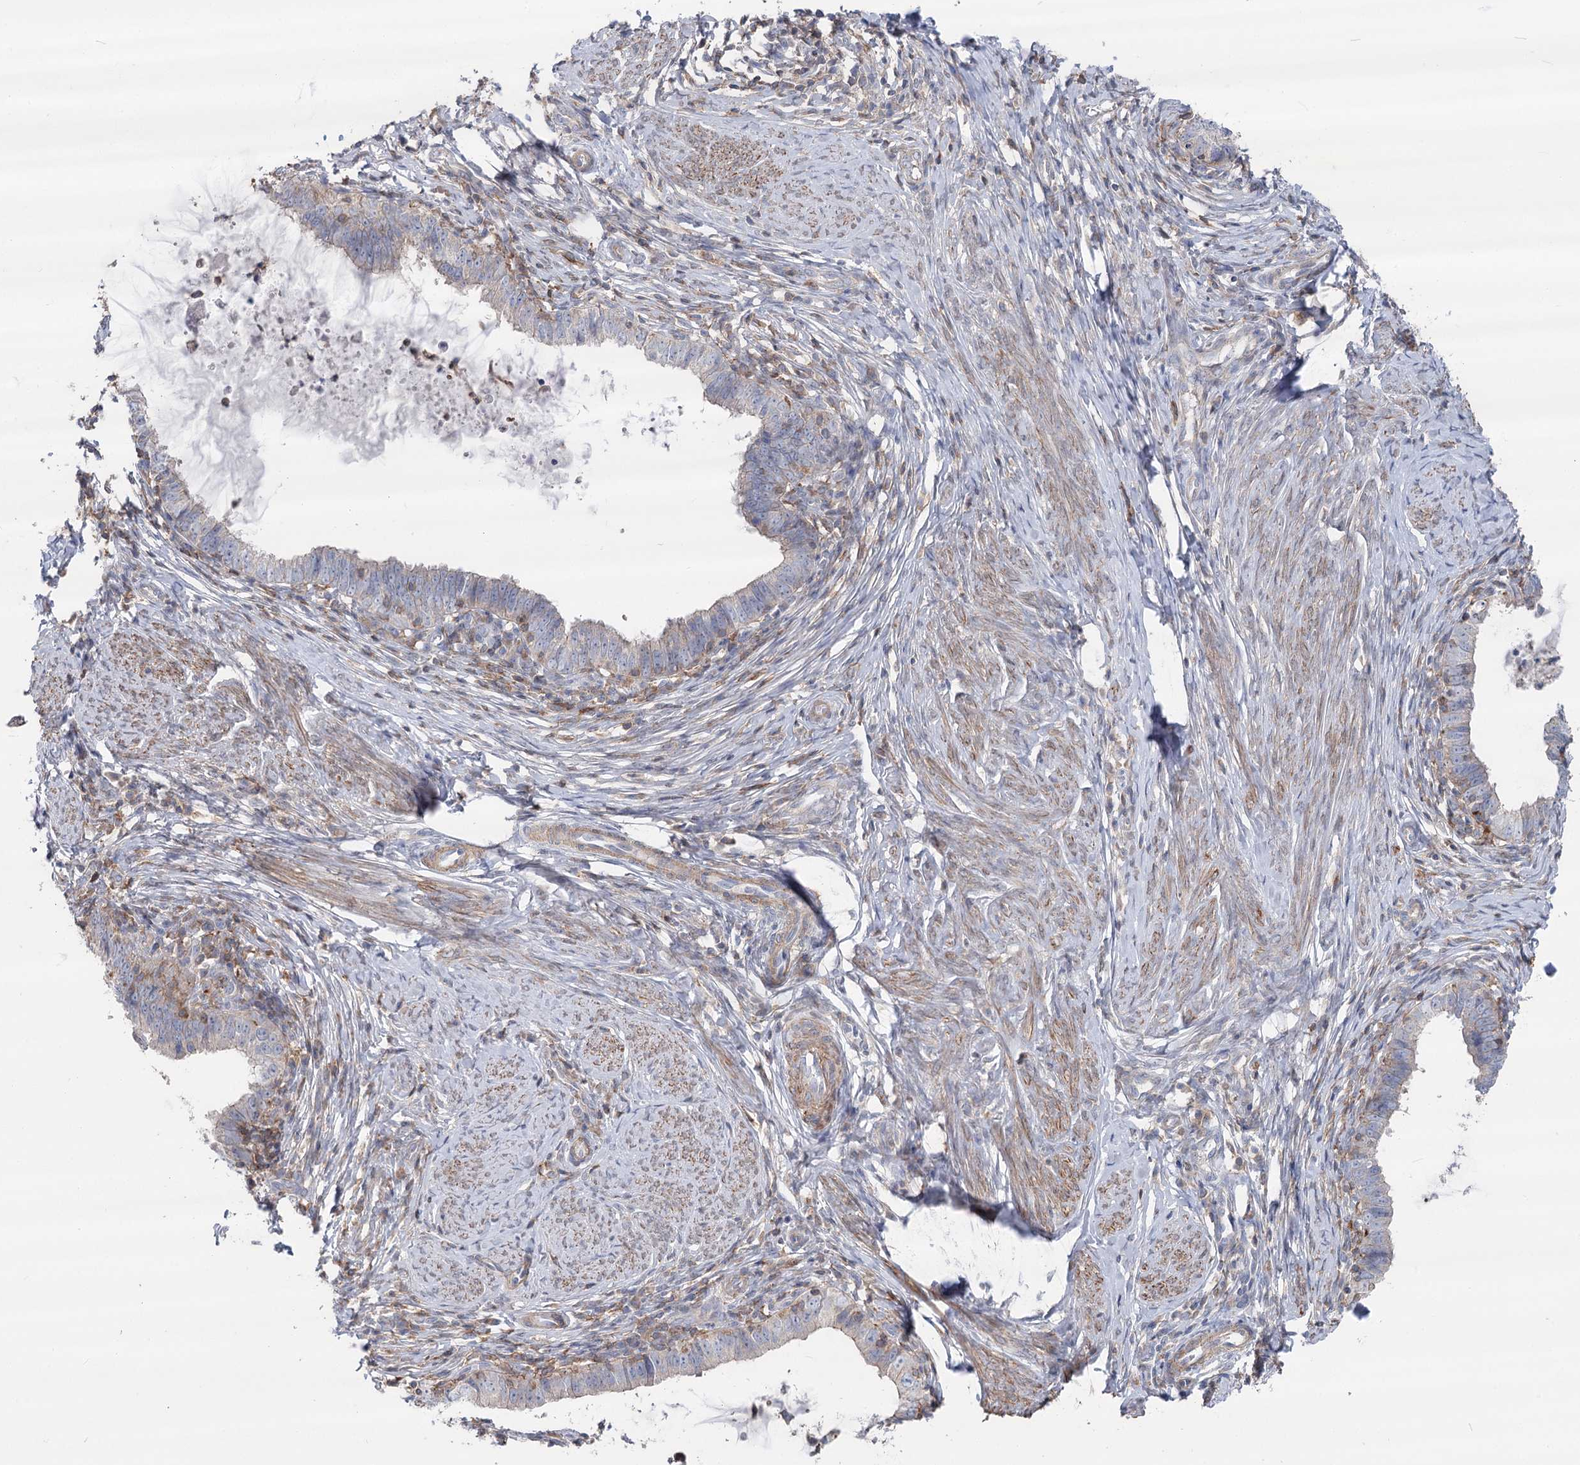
{"staining": {"intensity": "negative", "quantity": "none", "location": "none"}, "tissue": "cervical cancer", "cell_type": "Tumor cells", "image_type": "cancer", "snomed": [{"axis": "morphology", "description": "Adenocarcinoma, NOS"}, {"axis": "topography", "description": "Cervix"}], "caption": "A photomicrograph of adenocarcinoma (cervical) stained for a protein reveals no brown staining in tumor cells.", "gene": "LARP1B", "patient": {"sex": "female", "age": 36}}